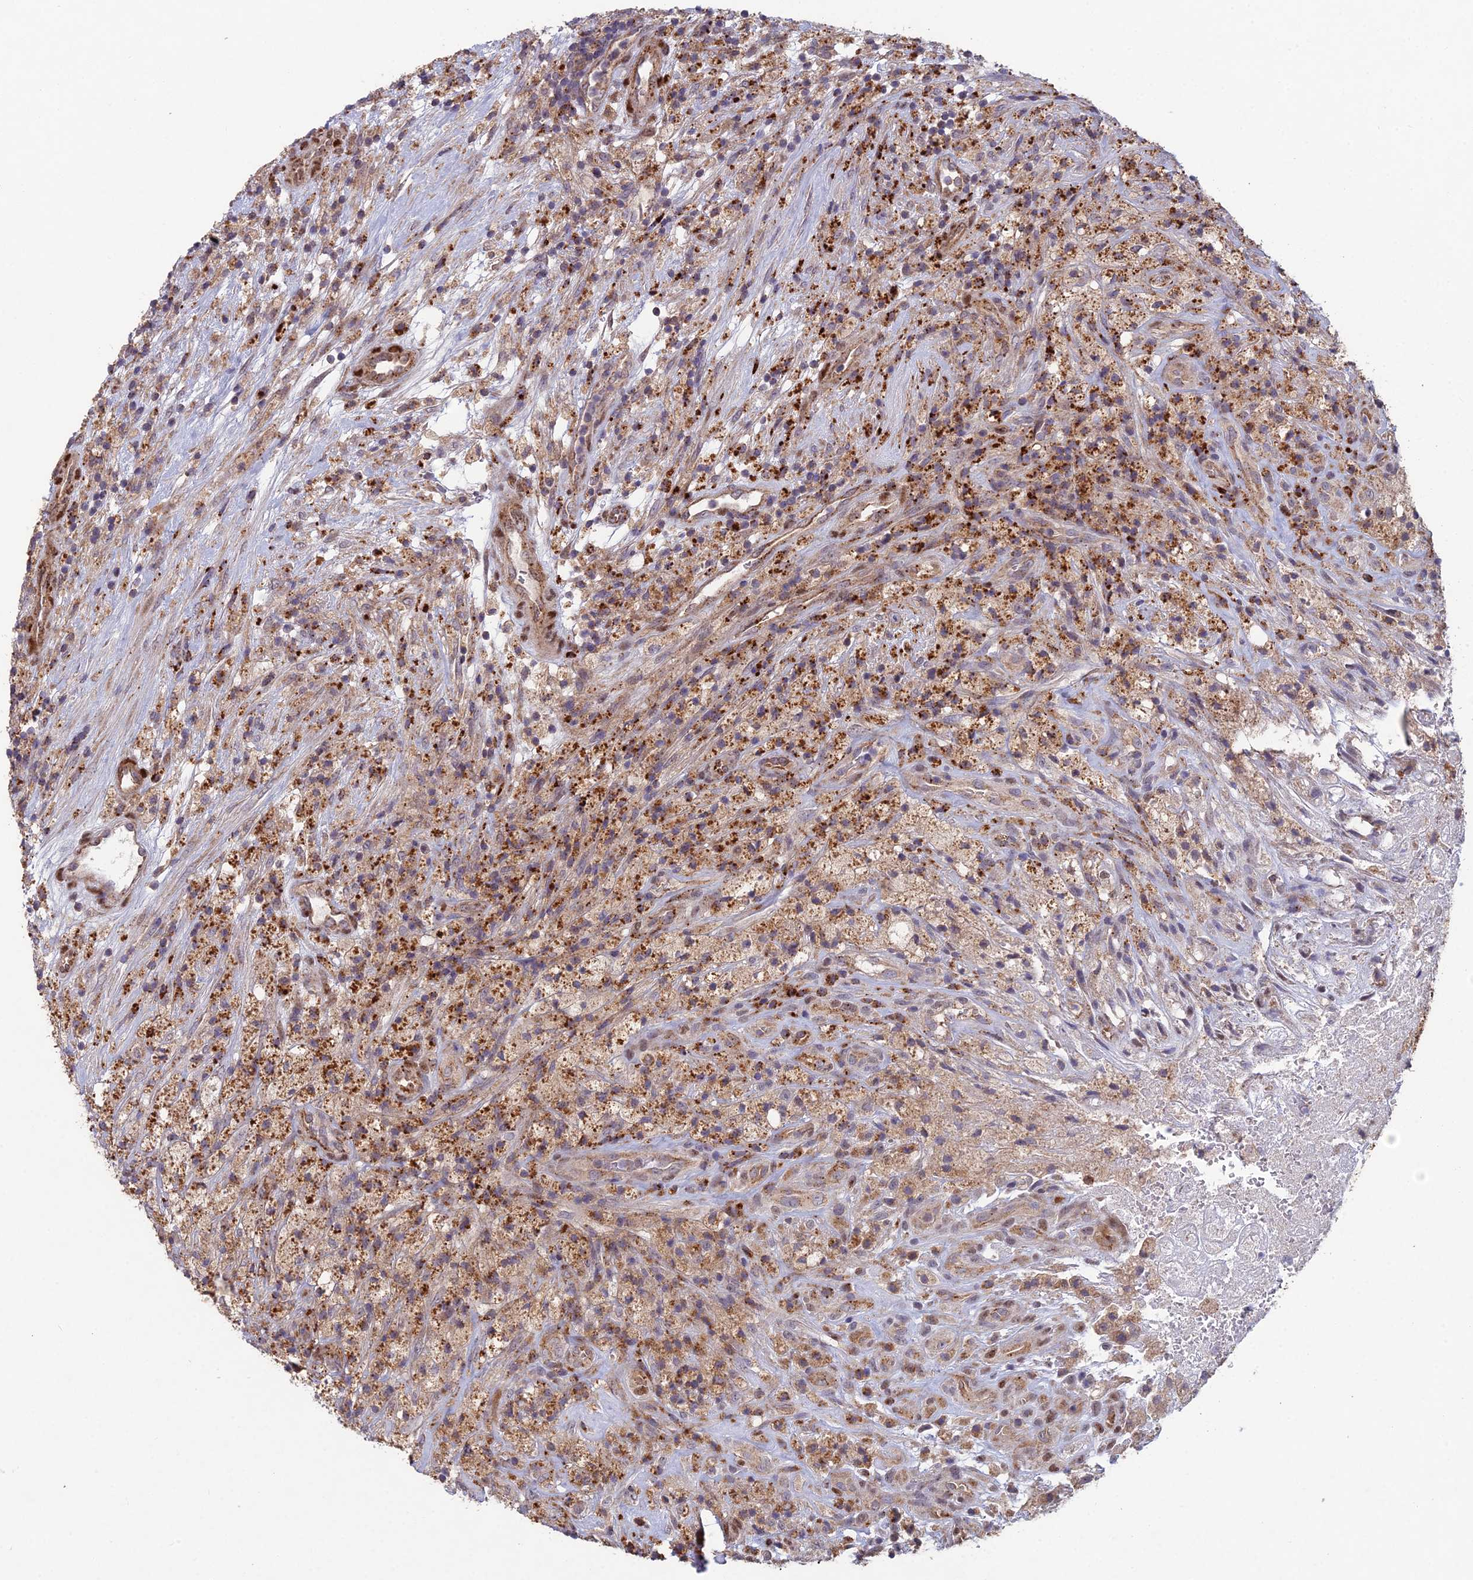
{"staining": {"intensity": "moderate", "quantity": ">75%", "location": "cytoplasmic/membranous"}, "tissue": "glioma", "cell_type": "Tumor cells", "image_type": "cancer", "snomed": [{"axis": "morphology", "description": "Glioma, malignant, High grade"}, {"axis": "topography", "description": "Brain"}], "caption": "Immunohistochemistry (DAB) staining of glioma exhibits moderate cytoplasmic/membranous protein positivity in approximately >75% of tumor cells.", "gene": "FOXS1", "patient": {"sex": "male", "age": 69}}